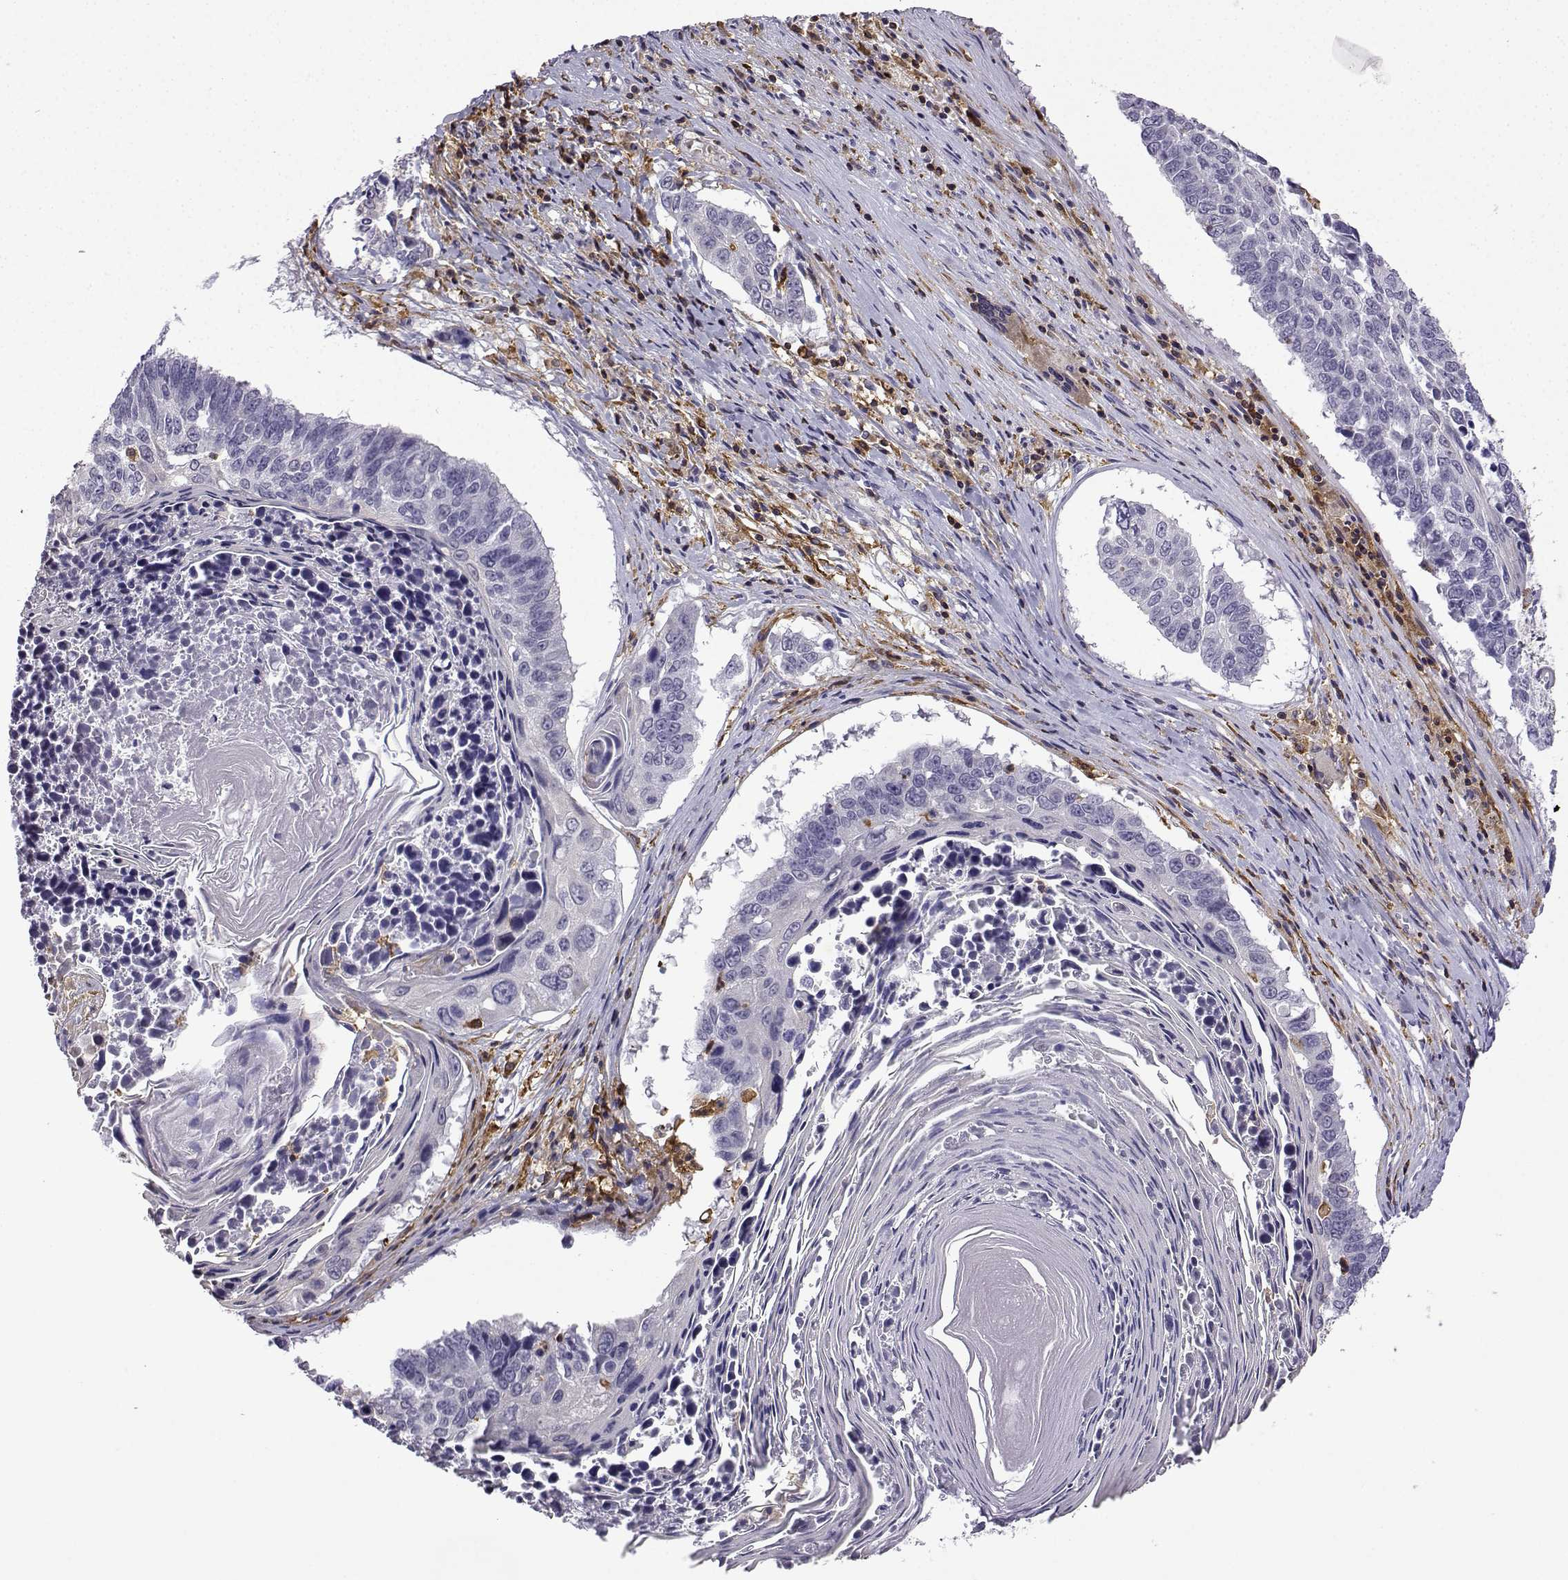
{"staining": {"intensity": "negative", "quantity": "none", "location": "none"}, "tissue": "lung cancer", "cell_type": "Tumor cells", "image_type": "cancer", "snomed": [{"axis": "morphology", "description": "Squamous cell carcinoma, NOS"}, {"axis": "topography", "description": "Lung"}], "caption": "Tumor cells are negative for protein expression in human squamous cell carcinoma (lung).", "gene": "DOCK10", "patient": {"sex": "male", "age": 73}}